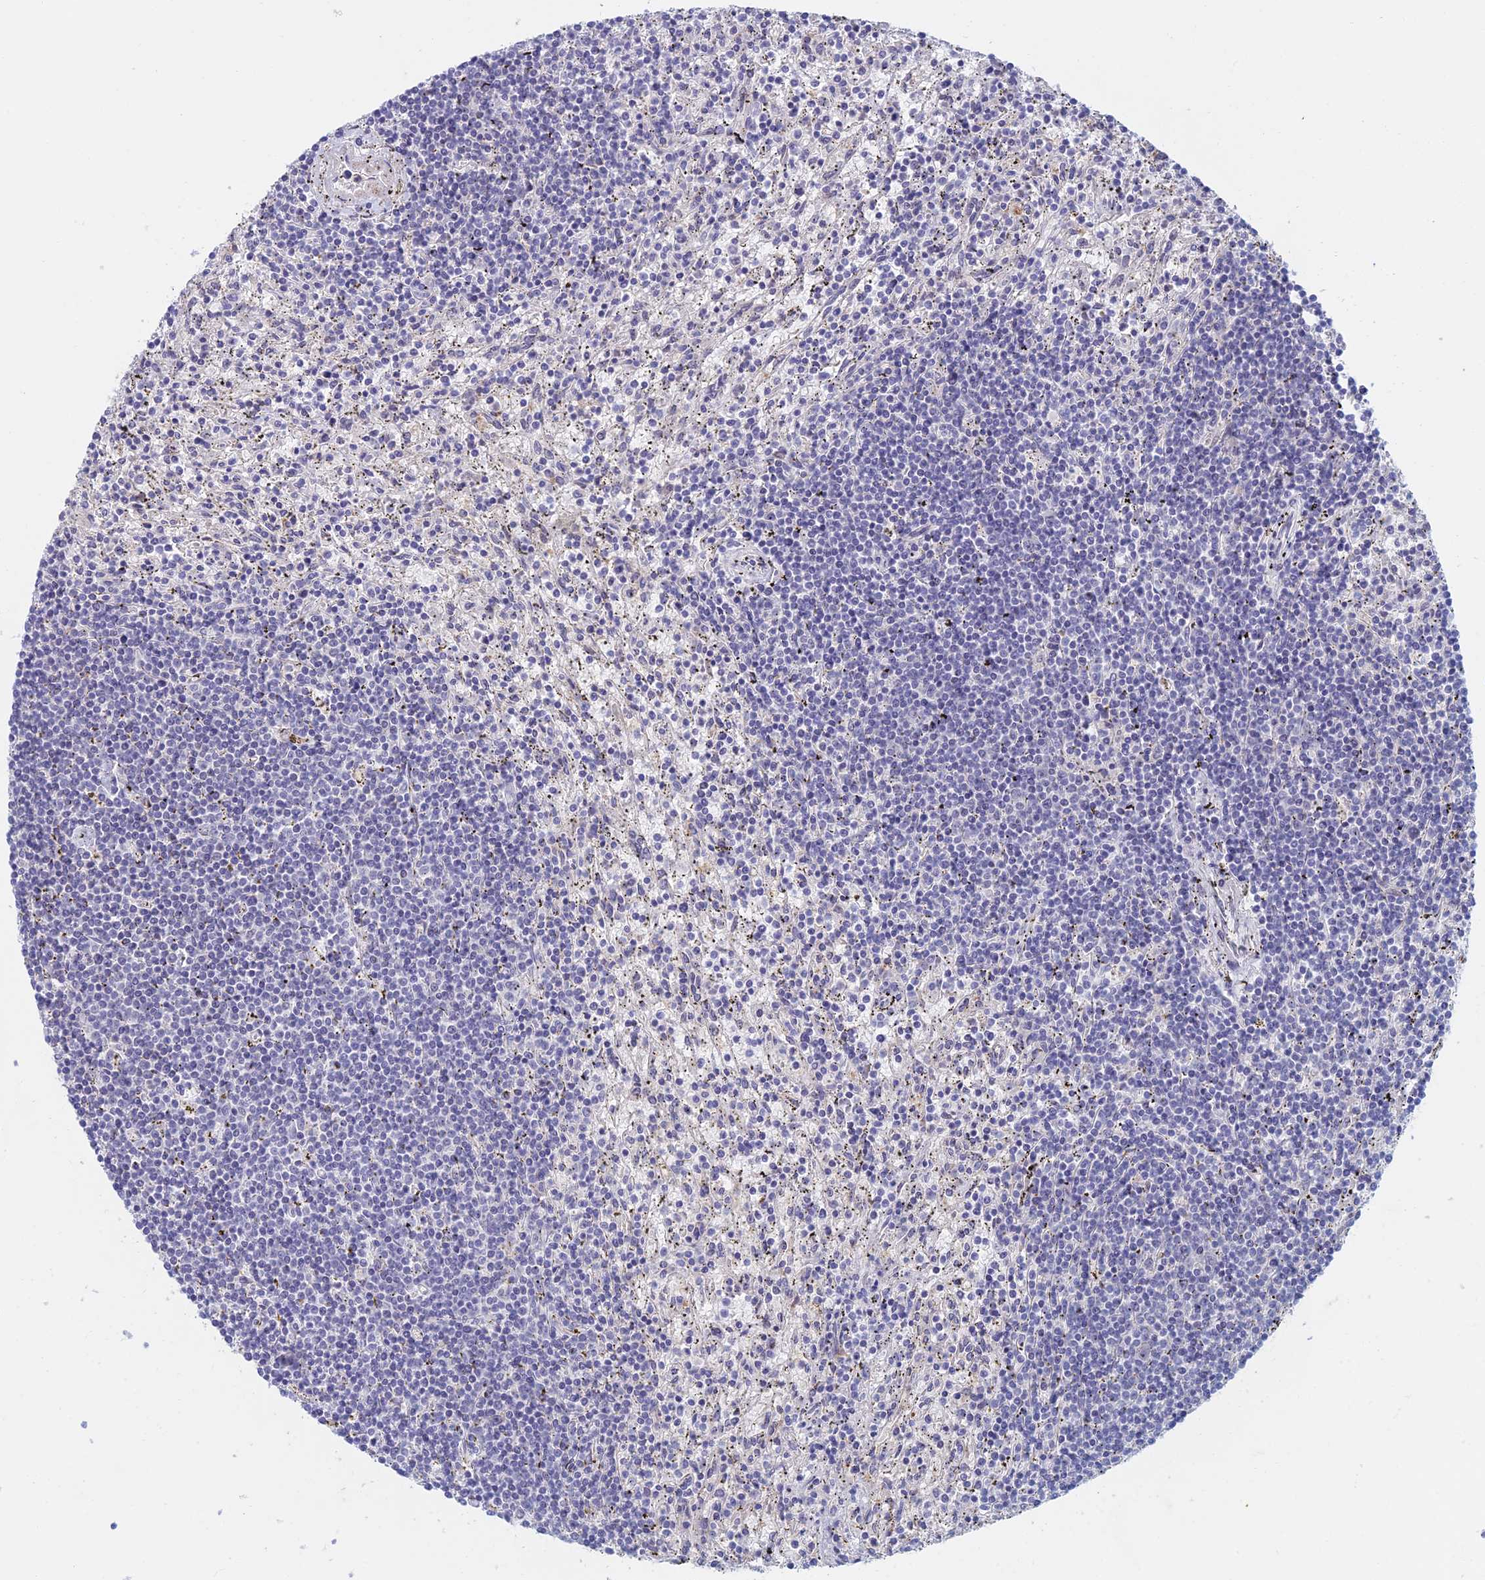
{"staining": {"intensity": "negative", "quantity": "none", "location": "none"}, "tissue": "lymphoma", "cell_type": "Tumor cells", "image_type": "cancer", "snomed": [{"axis": "morphology", "description": "Malignant lymphoma, non-Hodgkin's type, Low grade"}, {"axis": "topography", "description": "Spleen"}], "caption": "An immunohistochemistry image of lymphoma is shown. There is no staining in tumor cells of lymphoma. (DAB immunohistochemistry (IHC) visualized using brightfield microscopy, high magnification).", "gene": "ZUP1", "patient": {"sex": "male", "age": 76}}